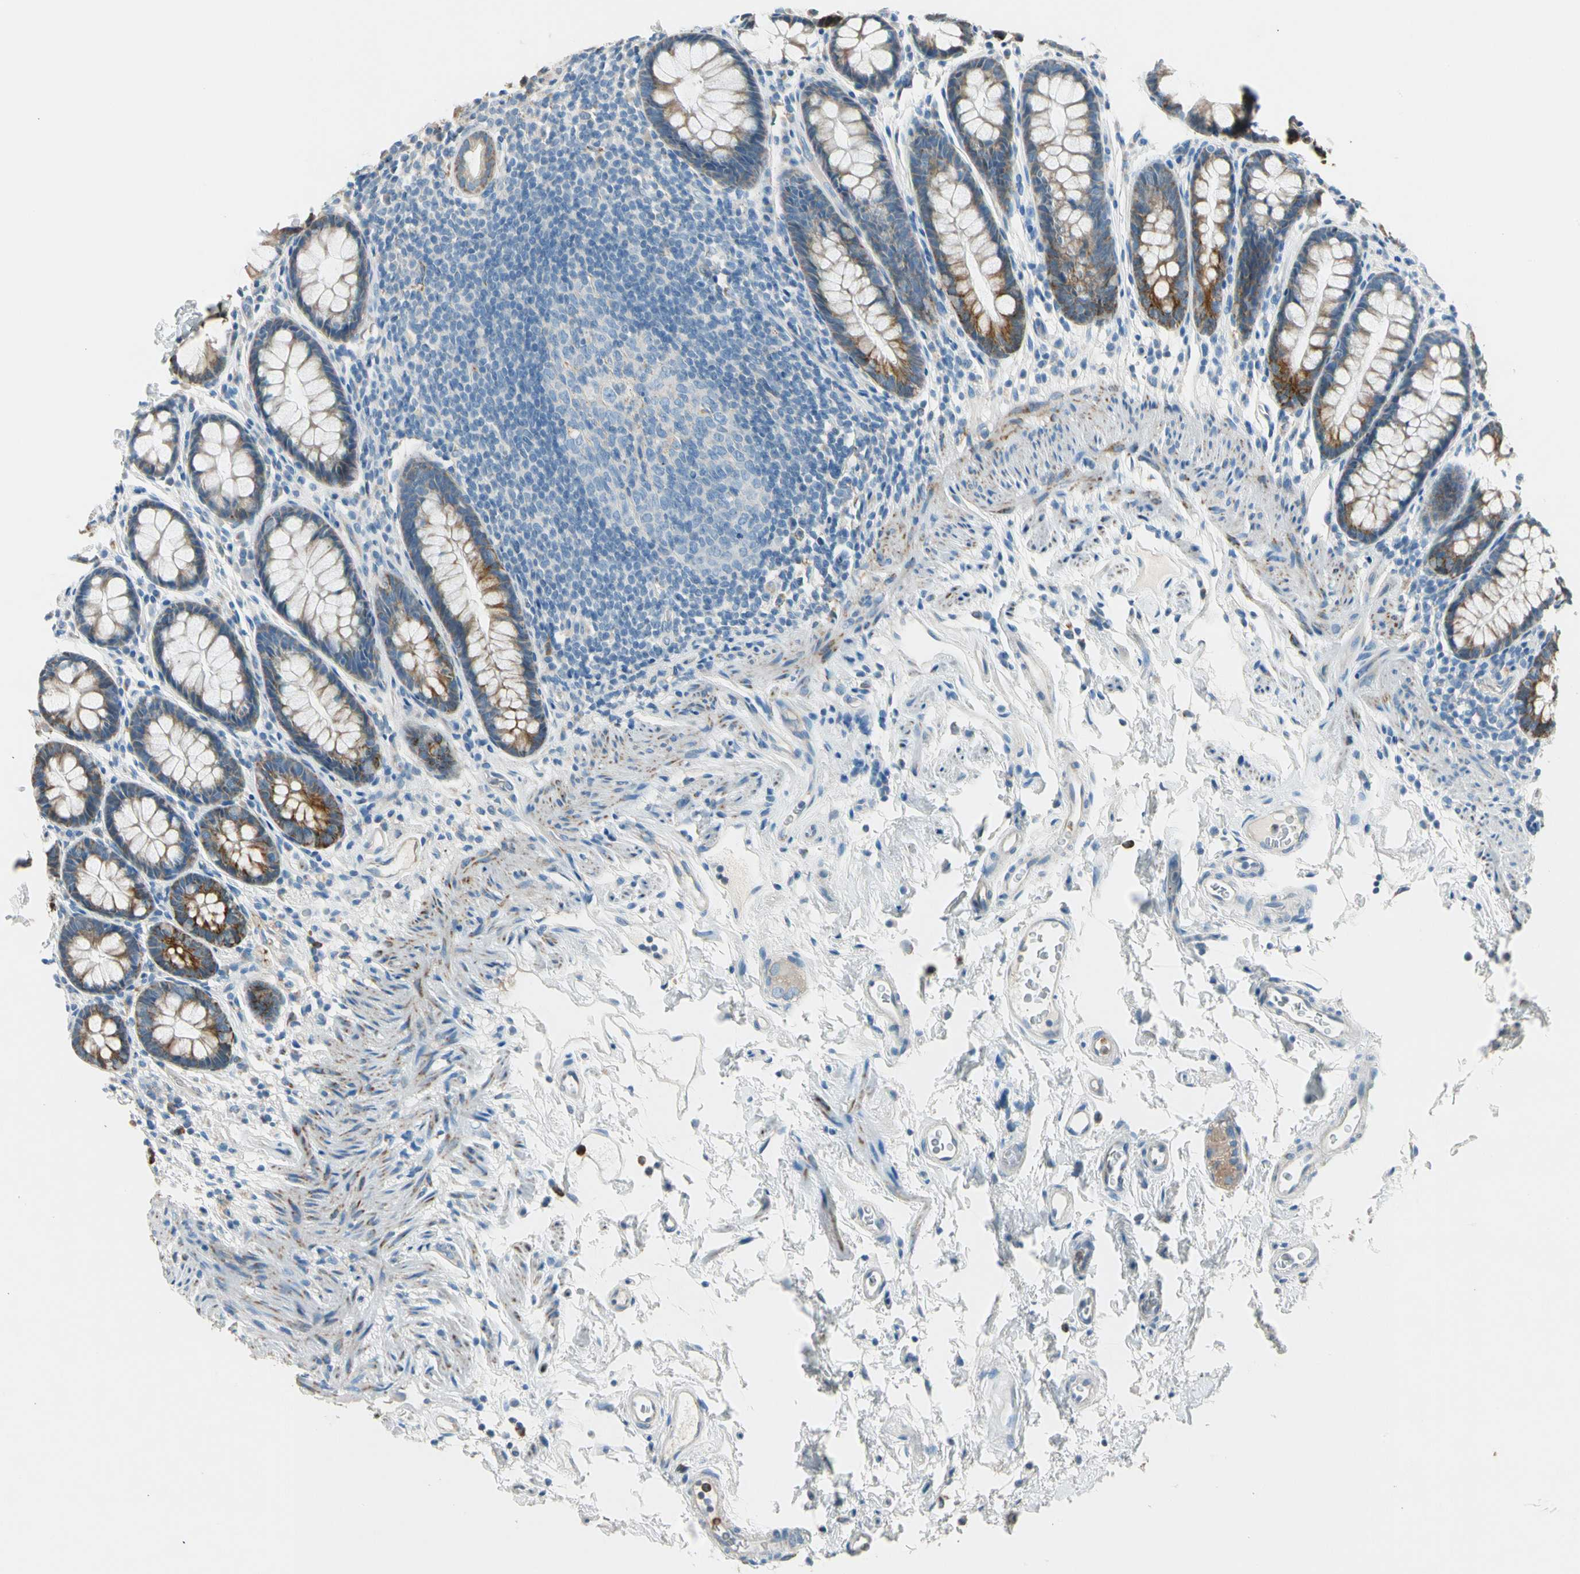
{"staining": {"intensity": "moderate", "quantity": ">75%", "location": "cytoplasmic/membranous"}, "tissue": "rectum", "cell_type": "Glandular cells", "image_type": "normal", "snomed": [{"axis": "morphology", "description": "Normal tissue, NOS"}, {"axis": "topography", "description": "Rectum"}], "caption": "The histopathology image displays a brown stain indicating the presence of a protein in the cytoplasmic/membranous of glandular cells in rectum. (IHC, brightfield microscopy, high magnification).", "gene": "LY6G6F", "patient": {"sex": "male", "age": 92}}